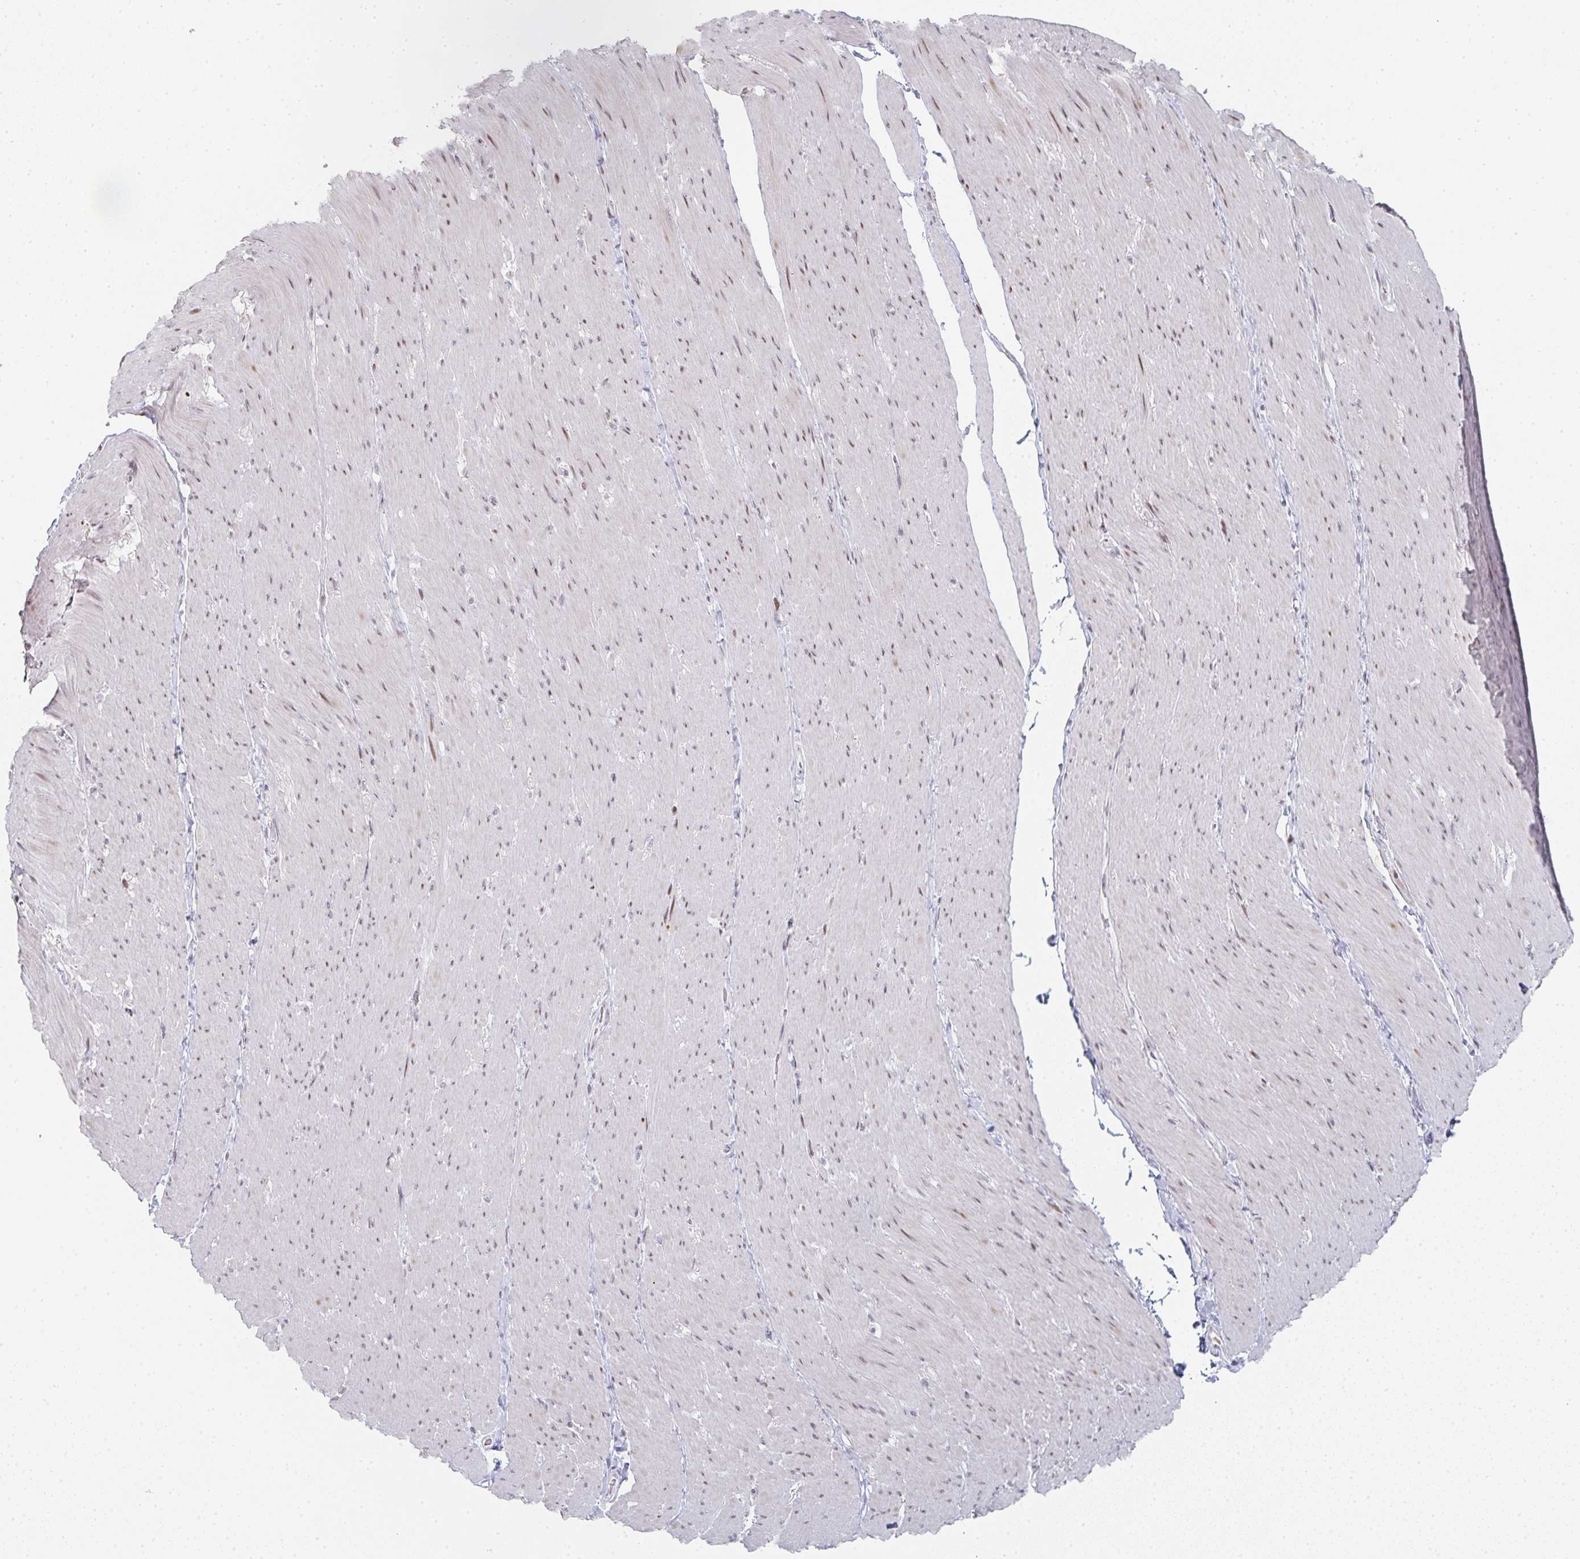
{"staining": {"intensity": "moderate", "quantity": "25%-75%", "location": "nuclear"}, "tissue": "smooth muscle", "cell_type": "Smooth muscle cells", "image_type": "normal", "snomed": [{"axis": "morphology", "description": "Normal tissue, NOS"}, {"axis": "topography", "description": "Smooth muscle"}, {"axis": "topography", "description": "Rectum"}], "caption": "Immunohistochemistry (IHC) of benign human smooth muscle reveals medium levels of moderate nuclear staining in about 25%-75% of smooth muscle cells.", "gene": "LIN54", "patient": {"sex": "male", "age": 53}}